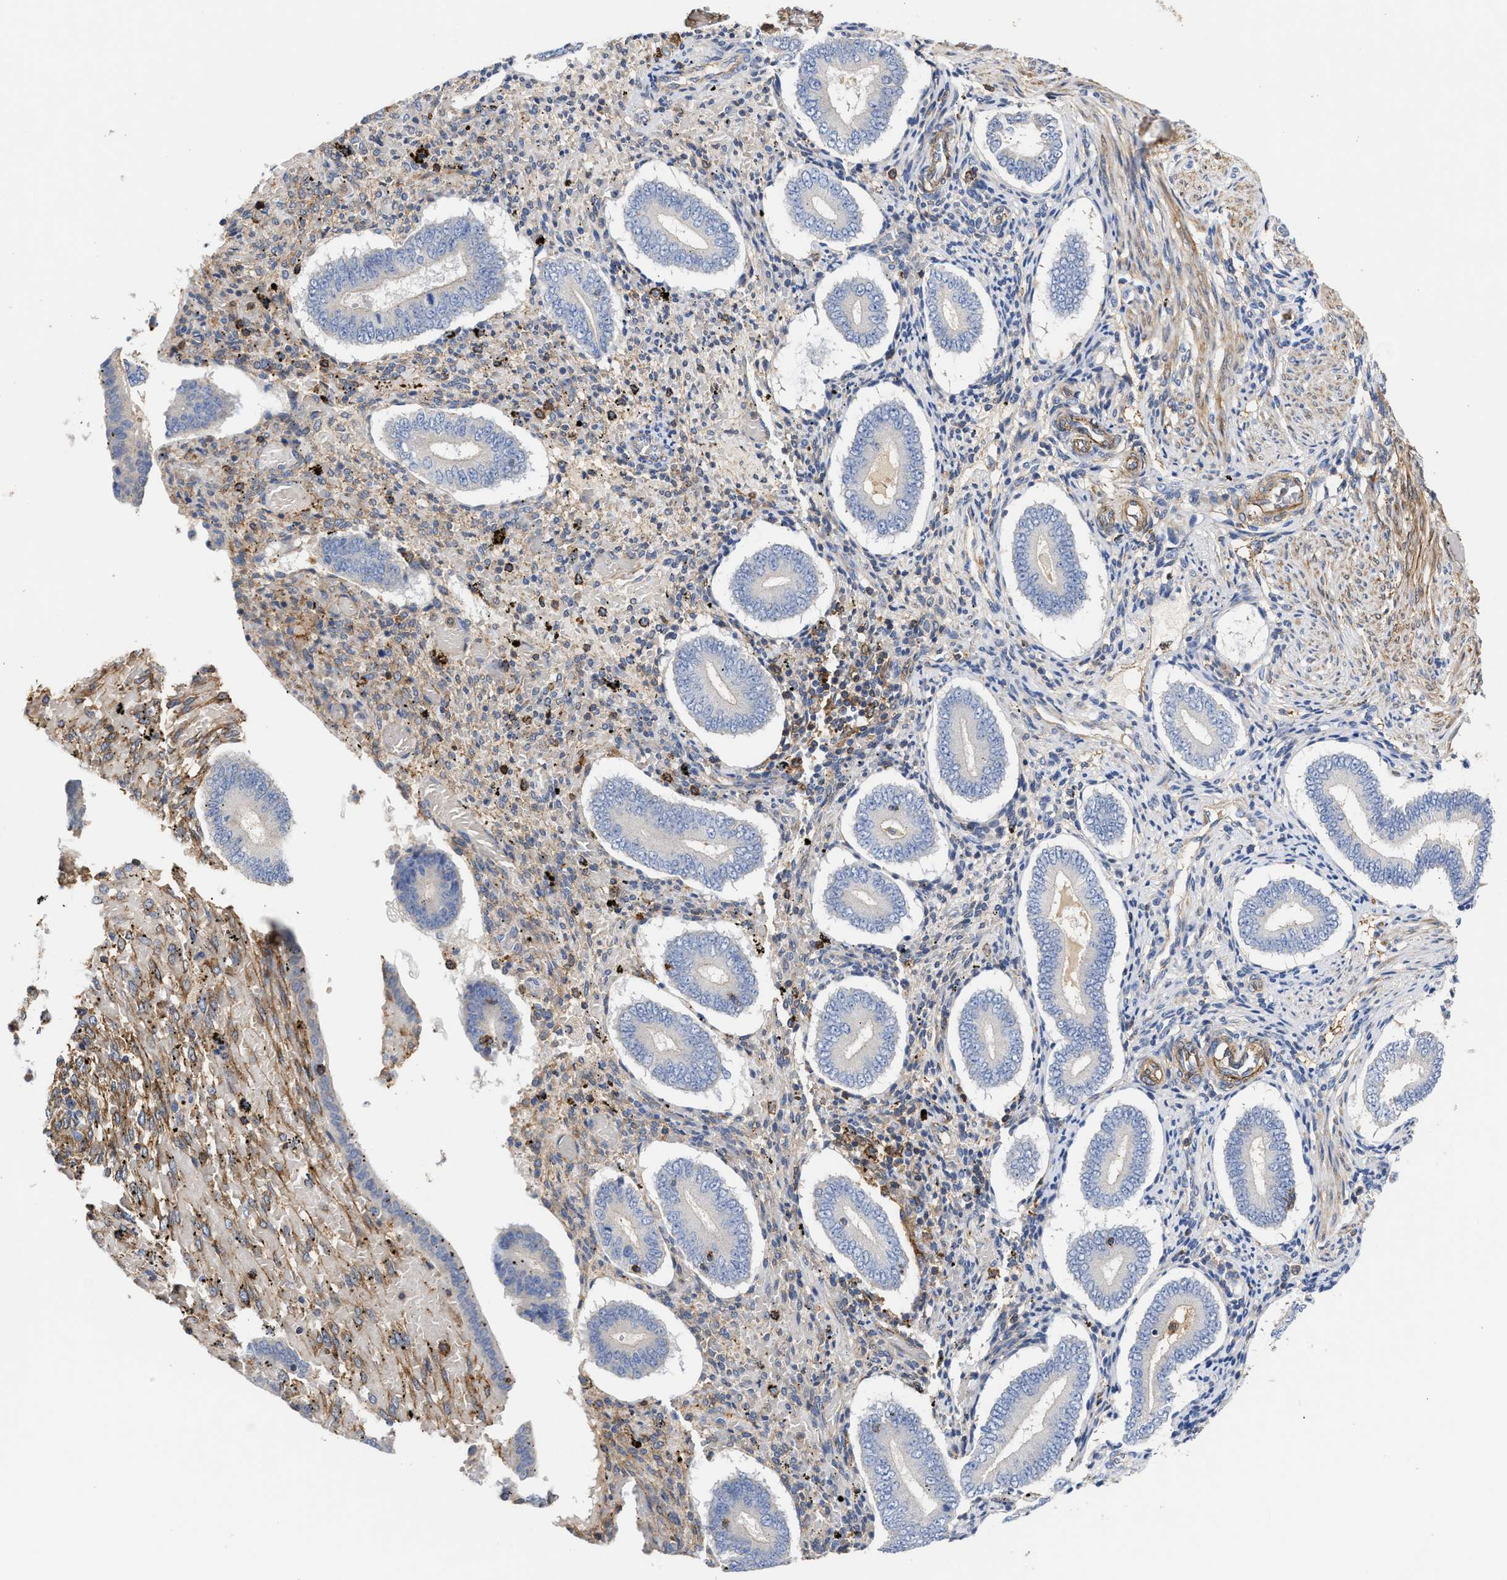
{"staining": {"intensity": "weak", "quantity": ">75%", "location": "cytoplasmic/membranous"}, "tissue": "endometrium", "cell_type": "Cells in endometrial stroma", "image_type": "normal", "snomed": [{"axis": "morphology", "description": "Normal tissue, NOS"}, {"axis": "topography", "description": "Endometrium"}], "caption": "A brown stain highlights weak cytoplasmic/membranous positivity of a protein in cells in endometrial stroma of benign human endometrium.", "gene": "HS3ST5", "patient": {"sex": "female", "age": 42}}